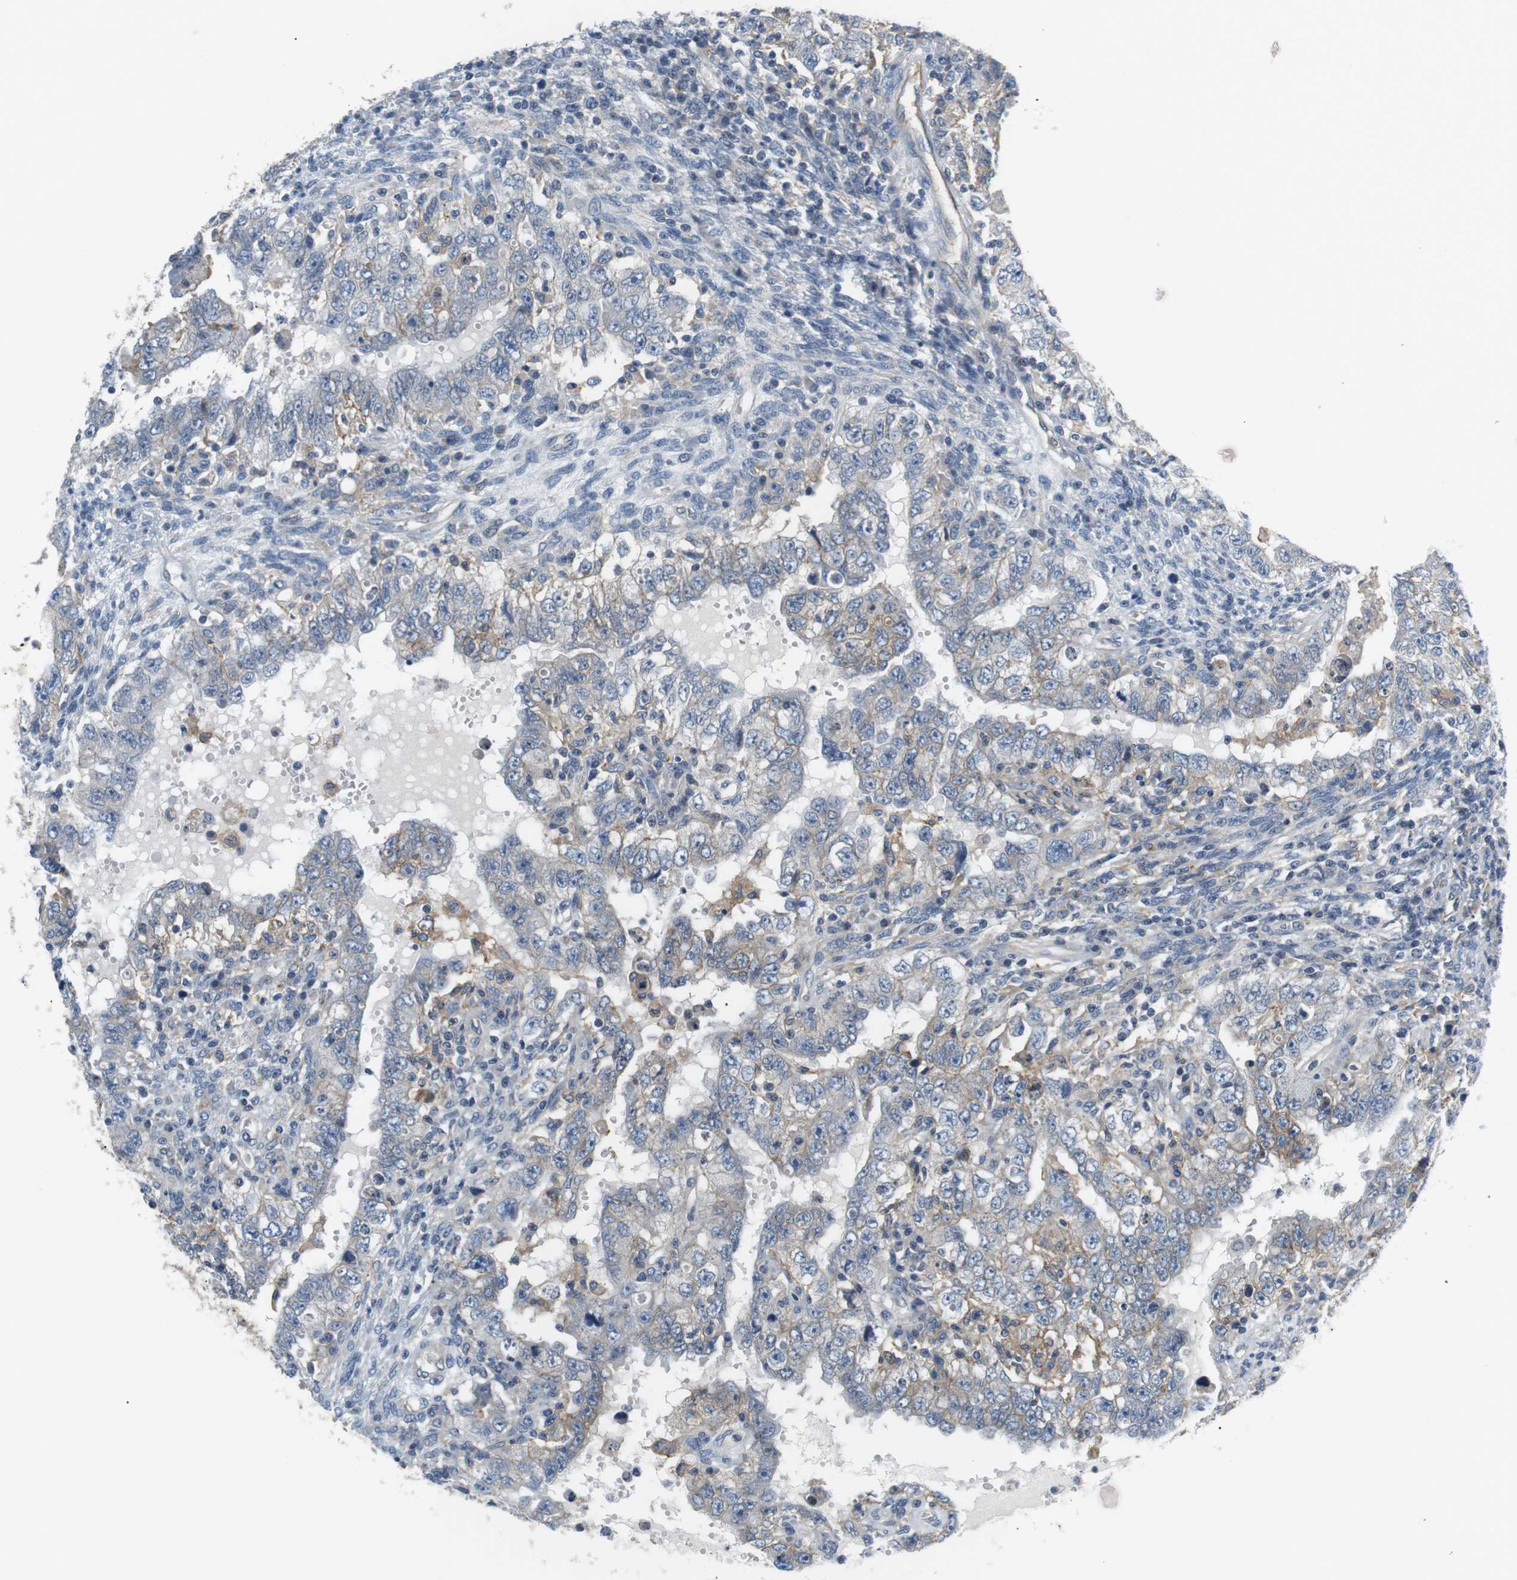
{"staining": {"intensity": "moderate", "quantity": "<25%", "location": "cytoplasmic/membranous"}, "tissue": "testis cancer", "cell_type": "Tumor cells", "image_type": "cancer", "snomed": [{"axis": "morphology", "description": "Carcinoma, Embryonal, NOS"}, {"axis": "topography", "description": "Testis"}], "caption": "Protein staining of testis cancer (embryonal carcinoma) tissue demonstrates moderate cytoplasmic/membranous positivity in approximately <25% of tumor cells.", "gene": "SLC30A1", "patient": {"sex": "male", "age": 26}}